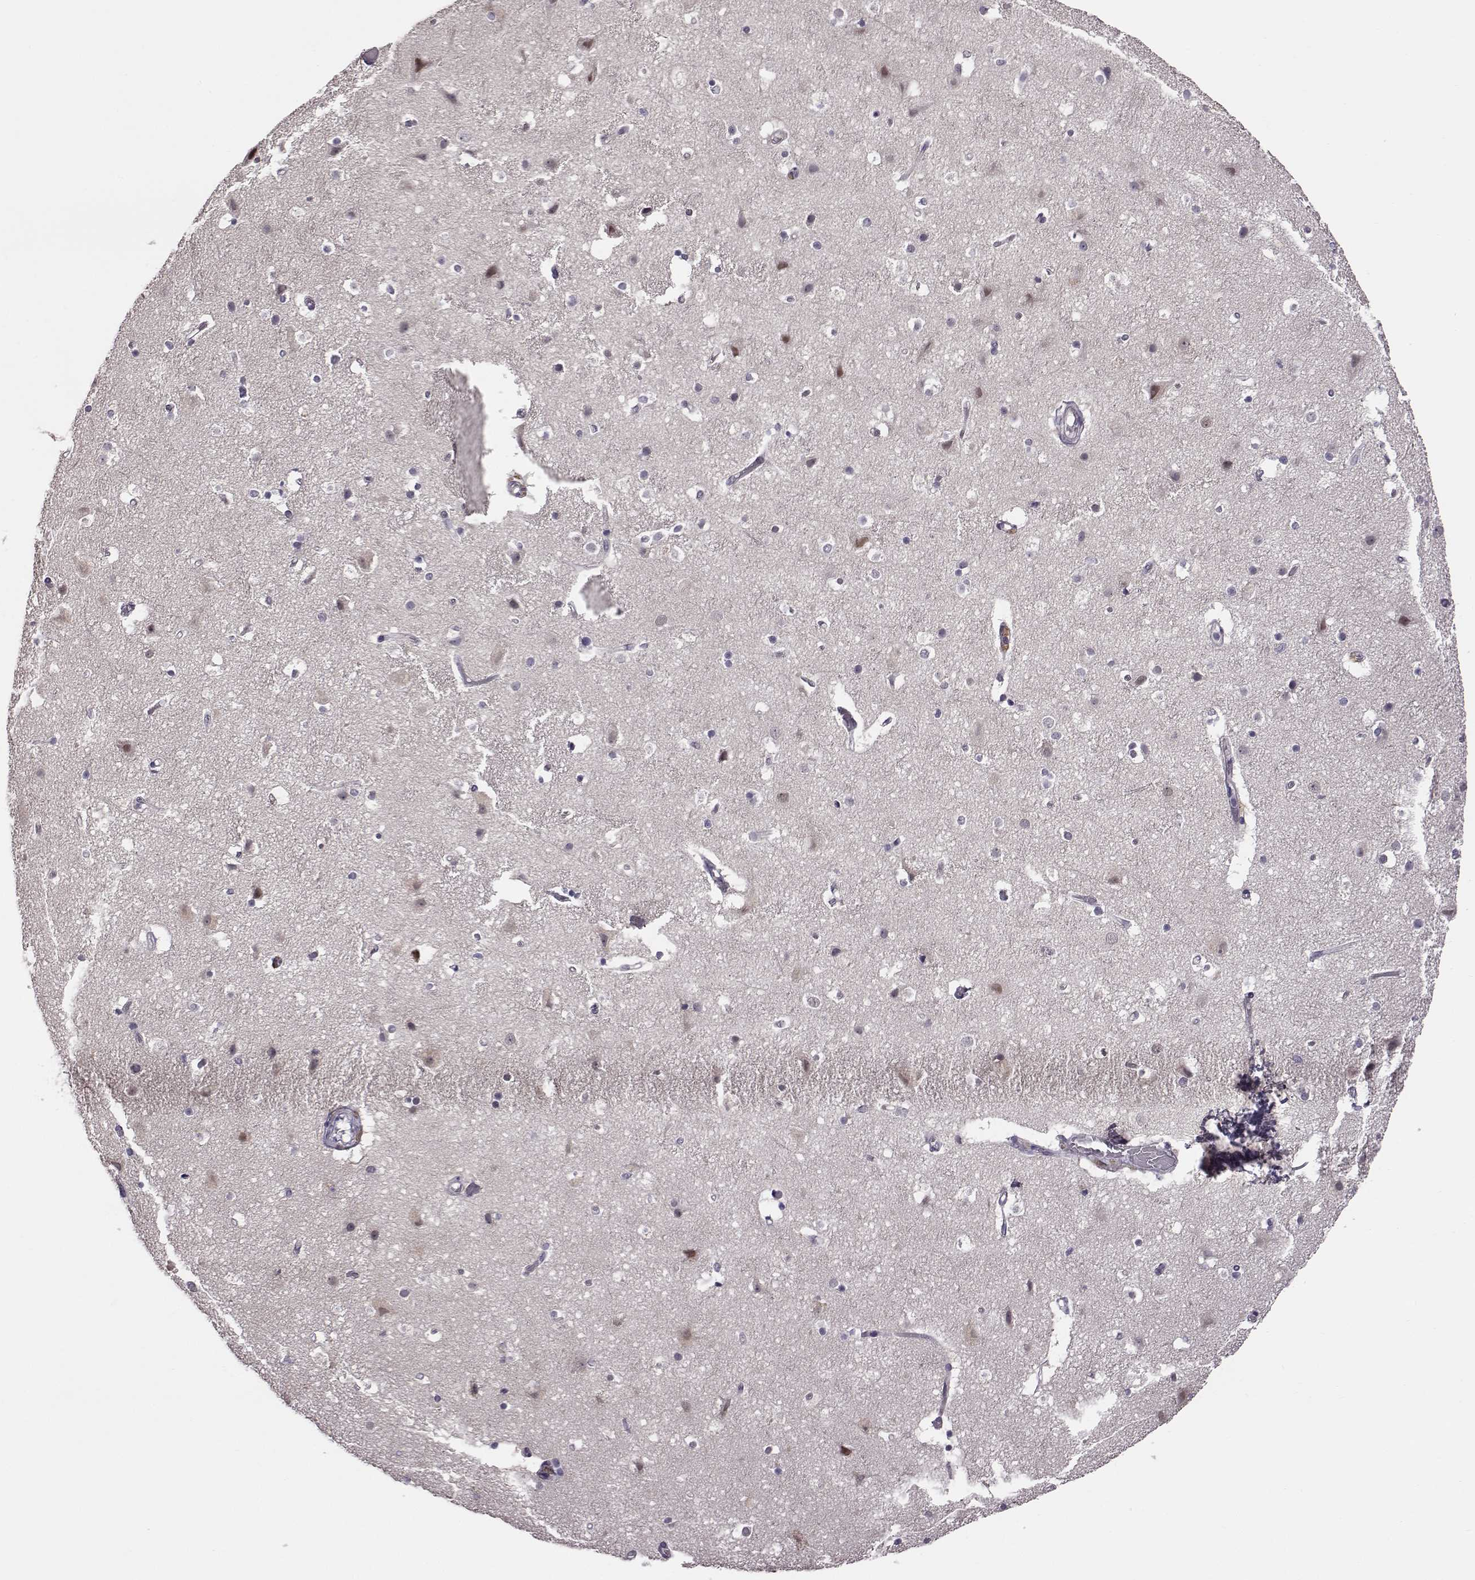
{"staining": {"intensity": "negative", "quantity": "none", "location": "none"}, "tissue": "cerebral cortex", "cell_type": "Endothelial cells", "image_type": "normal", "snomed": [{"axis": "morphology", "description": "Normal tissue, NOS"}, {"axis": "topography", "description": "Cerebral cortex"}], "caption": "Endothelial cells are negative for protein expression in normal human cerebral cortex. Brightfield microscopy of immunohistochemistry (IHC) stained with DAB (3,3'-diaminobenzidine) (brown) and hematoxylin (blue), captured at high magnification.", "gene": "C10orf62", "patient": {"sex": "female", "age": 52}}